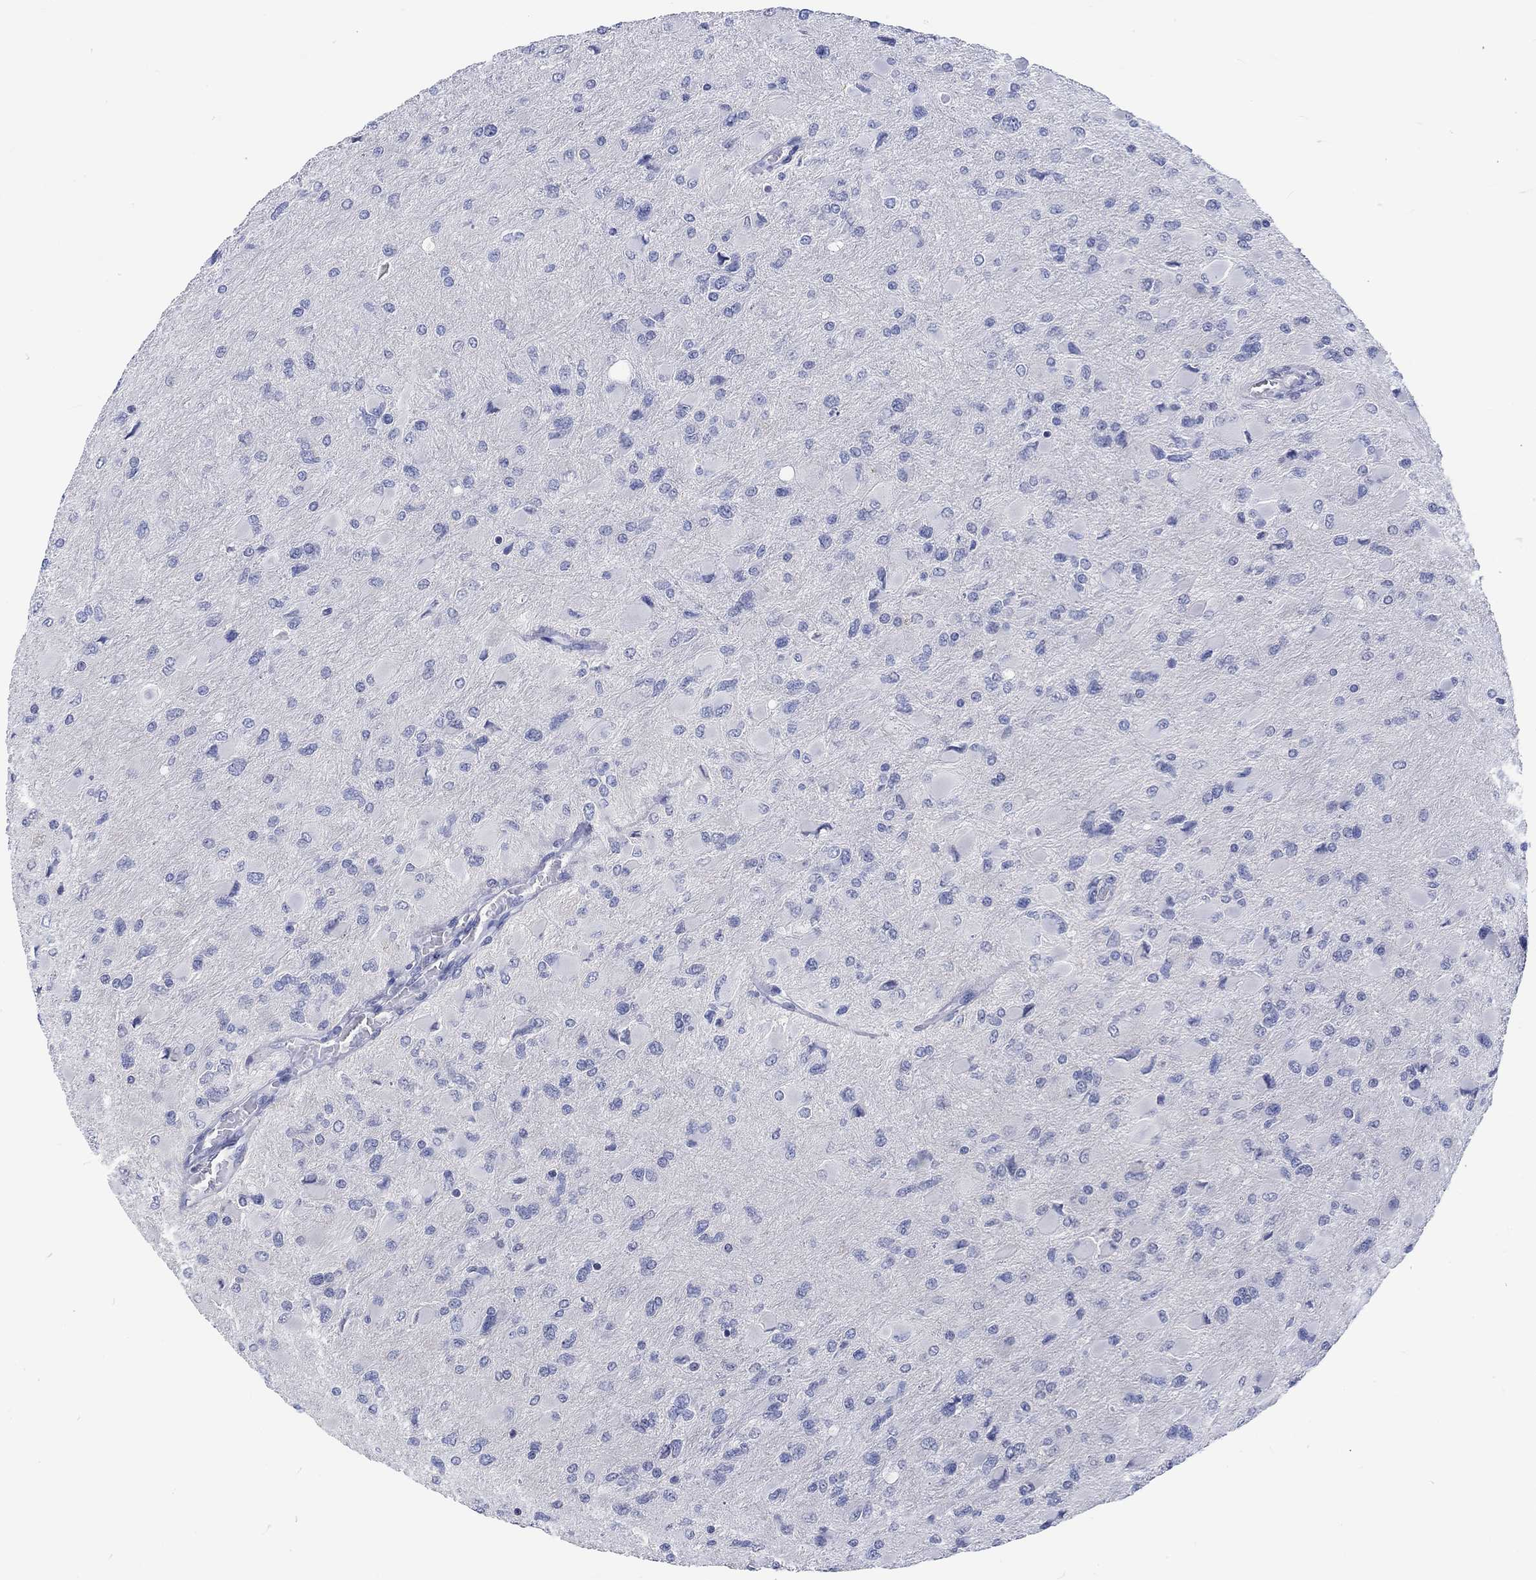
{"staining": {"intensity": "negative", "quantity": "none", "location": "none"}, "tissue": "glioma", "cell_type": "Tumor cells", "image_type": "cancer", "snomed": [{"axis": "morphology", "description": "Glioma, malignant, High grade"}, {"axis": "topography", "description": "Cerebral cortex"}], "caption": "An immunohistochemistry (IHC) photomicrograph of glioma is shown. There is no staining in tumor cells of glioma.", "gene": "AGRP", "patient": {"sex": "female", "age": 36}}